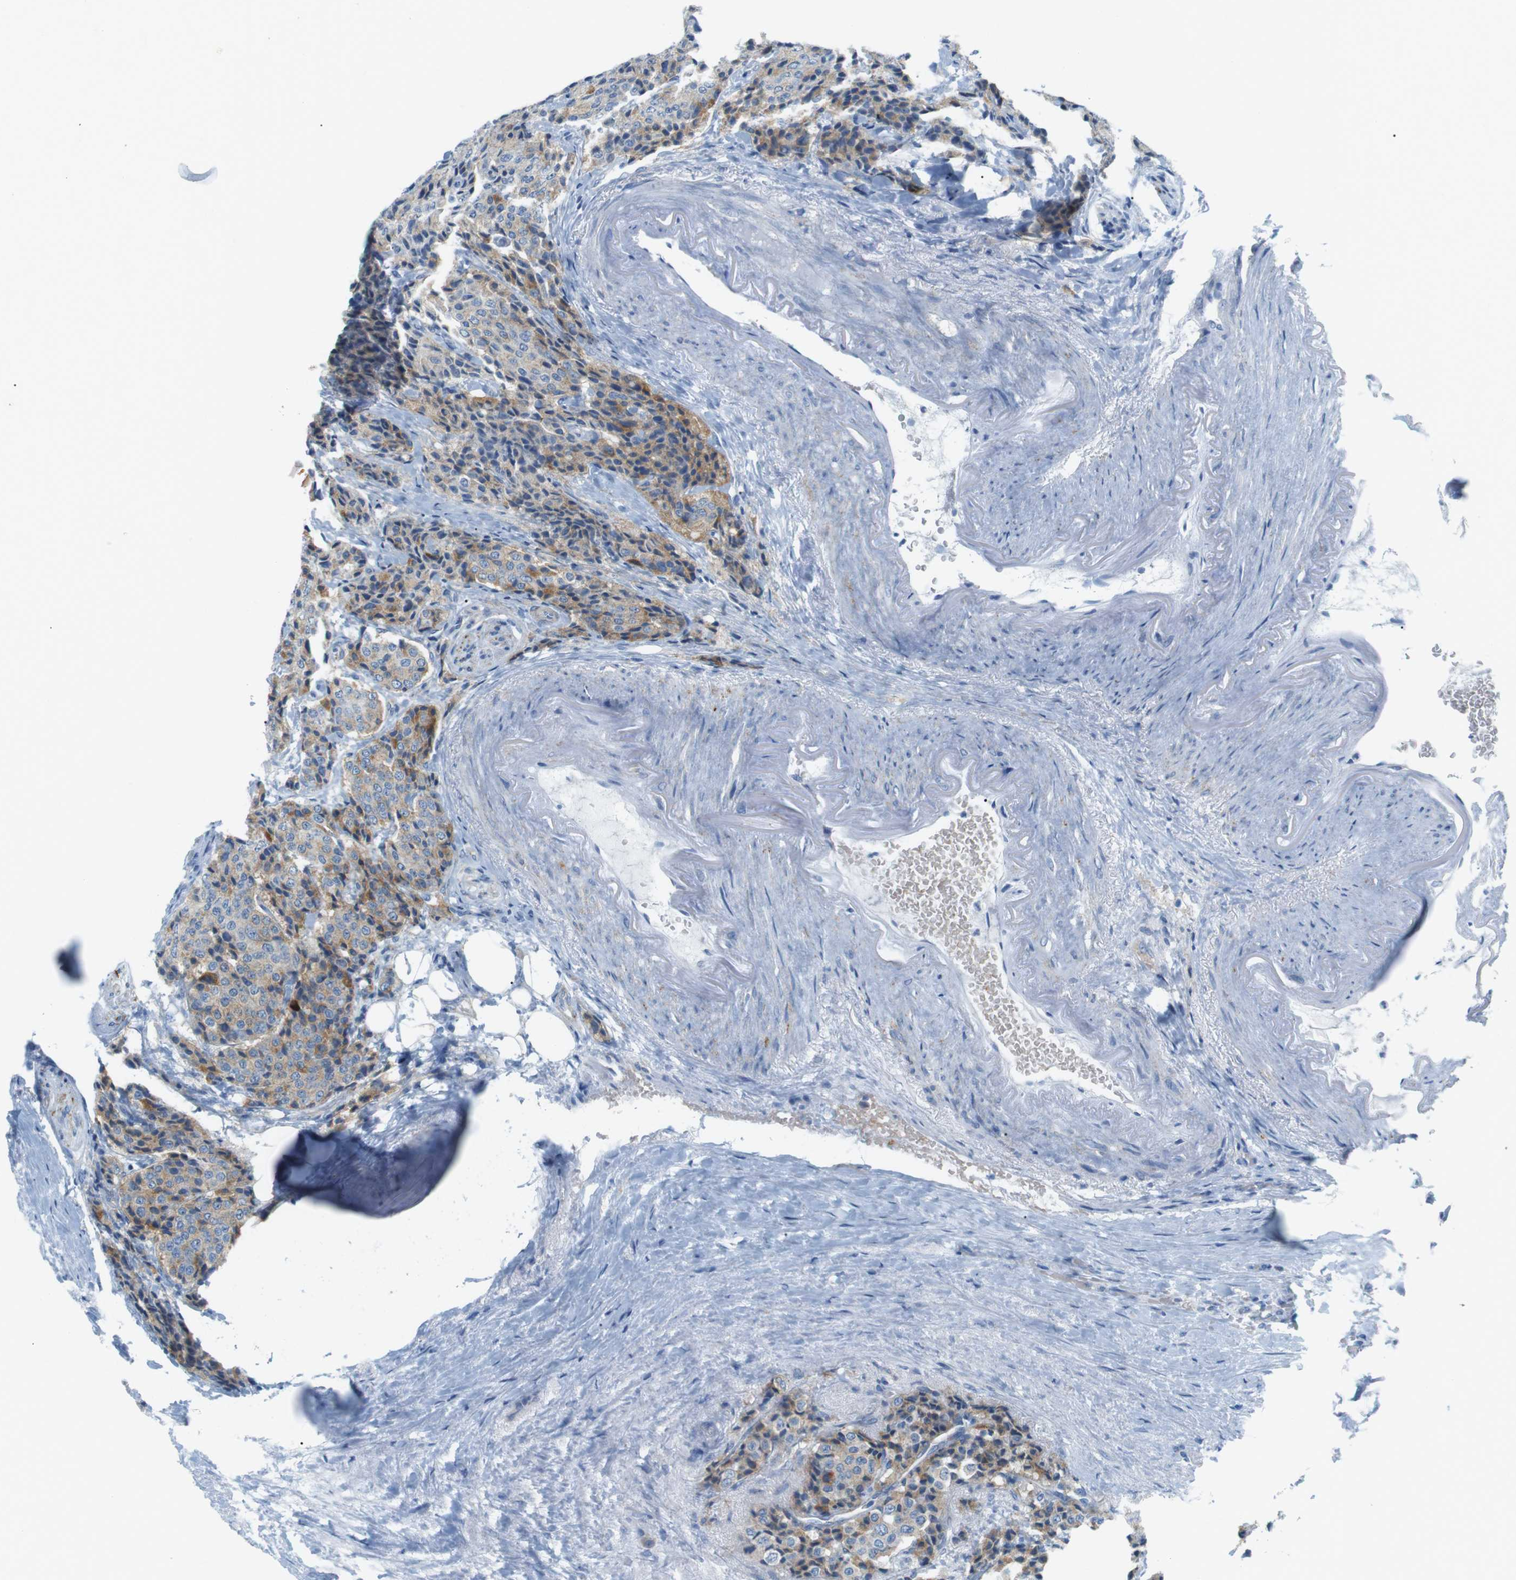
{"staining": {"intensity": "moderate", "quantity": "25%-75%", "location": "cytoplasmic/membranous"}, "tissue": "carcinoid", "cell_type": "Tumor cells", "image_type": "cancer", "snomed": [{"axis": "morphology", "description": "Carcinoid, malignant, NOS"}, {"axis": "topography", "description": "Colon"}], "caption": "Brown immunohistochemical staining in carcinoid exhibits moderate cytoplasmic/membranous staining in approximately 25%-75% of tumor cells.", "gene": "VAMP1", "patient": {"sex": "female", "age": 61}}